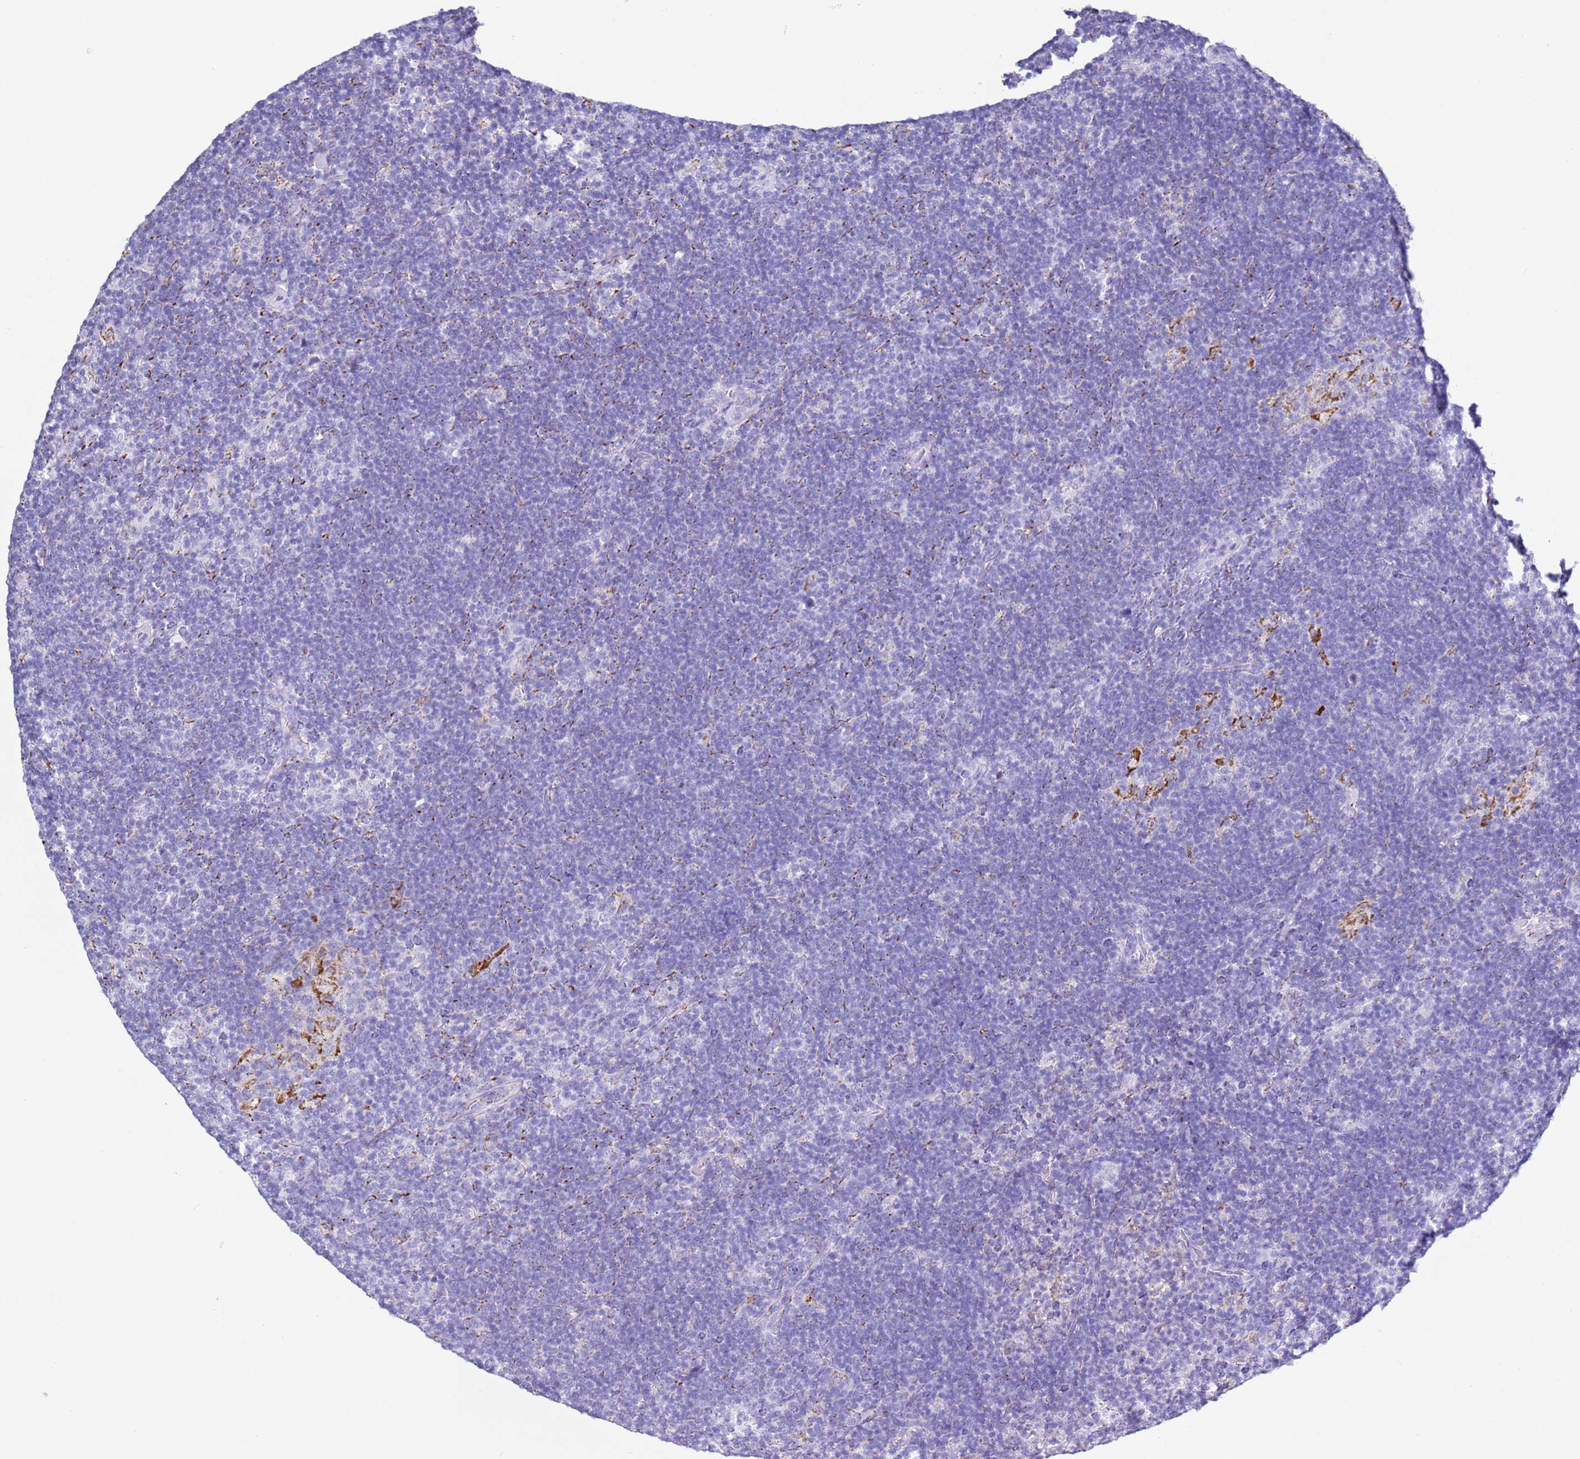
{"staining": {"intensity": "negative", "quantity": "none", "location": "none"}, "tissue": "lymphoma", "cell_type": "Tumor cells", "image_type": "cancer", "snomed": [{"axis": "morphology", "description": "Hodgkin's disease, NOS"}, {"axis": "topography", "description": "Lymph node"}], "caption": "Human lymphoma stained for a protein using immunohistochemistry shows no expression in tumor cells.", "gene": "PTBP2", "patient": {"sex": "female", "age": 57}}